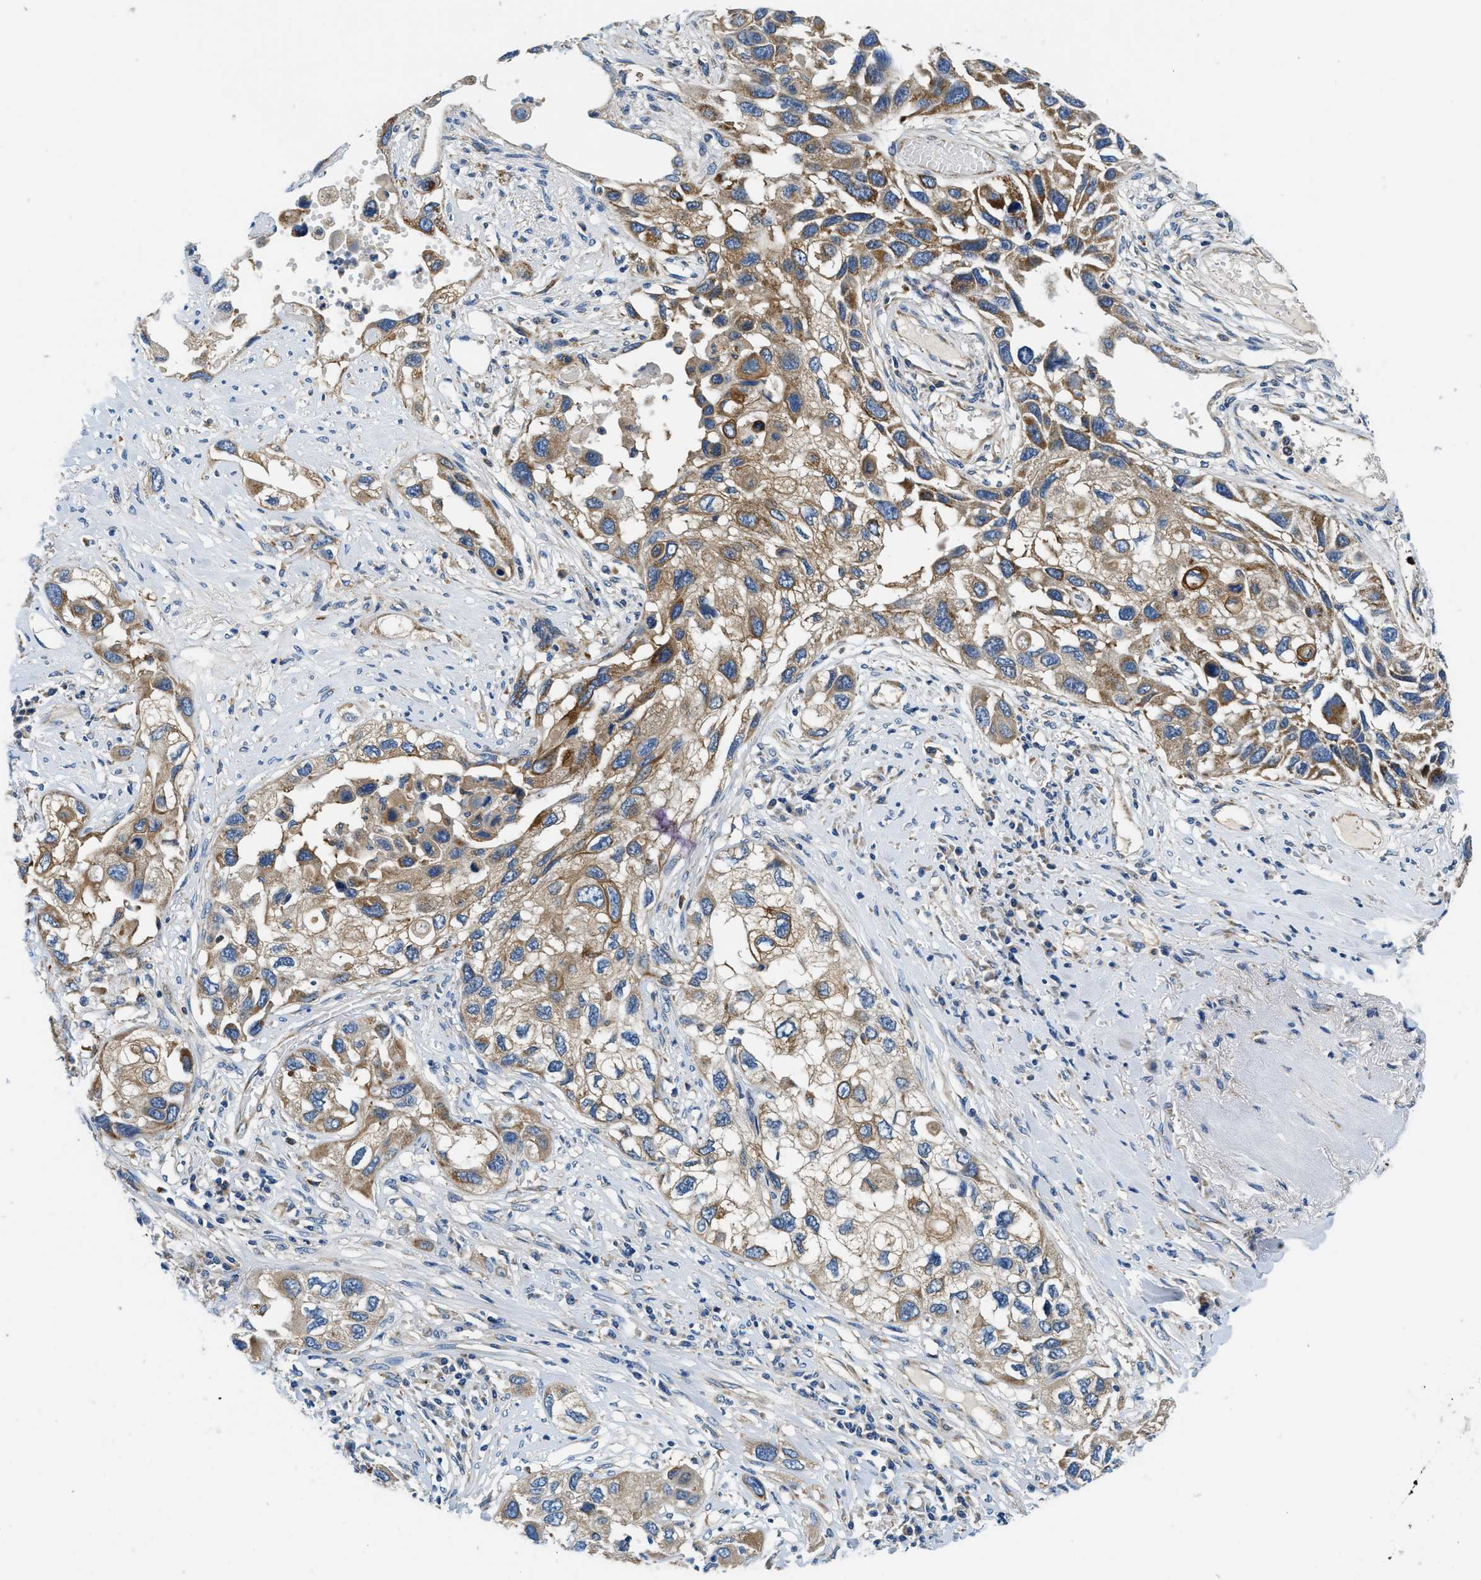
{"staining": {"intensity": "moderate", "quantity": ">75%", "location": "cytoplasmic/membranous"}, "tissue": "lung cancer", "cell_type": "Tumor cells", "image_type": "cancer", "snomed": [{"axis": "morphology", "description": "Squamous cell carcinoma, NOS"}, {"axis": "topography", "description": "Lung"}], "caption": "Immunohistochemistry (IHC) histopathology image of human lung squamous cell carcinoma stained for a protein (brown), which reveals medium levels of moderate cytoplasmic/membranous expression in about >75% of tumor cells.", "gene": "SAMD4B", "patient": {"sex": "male", "age": 71}}